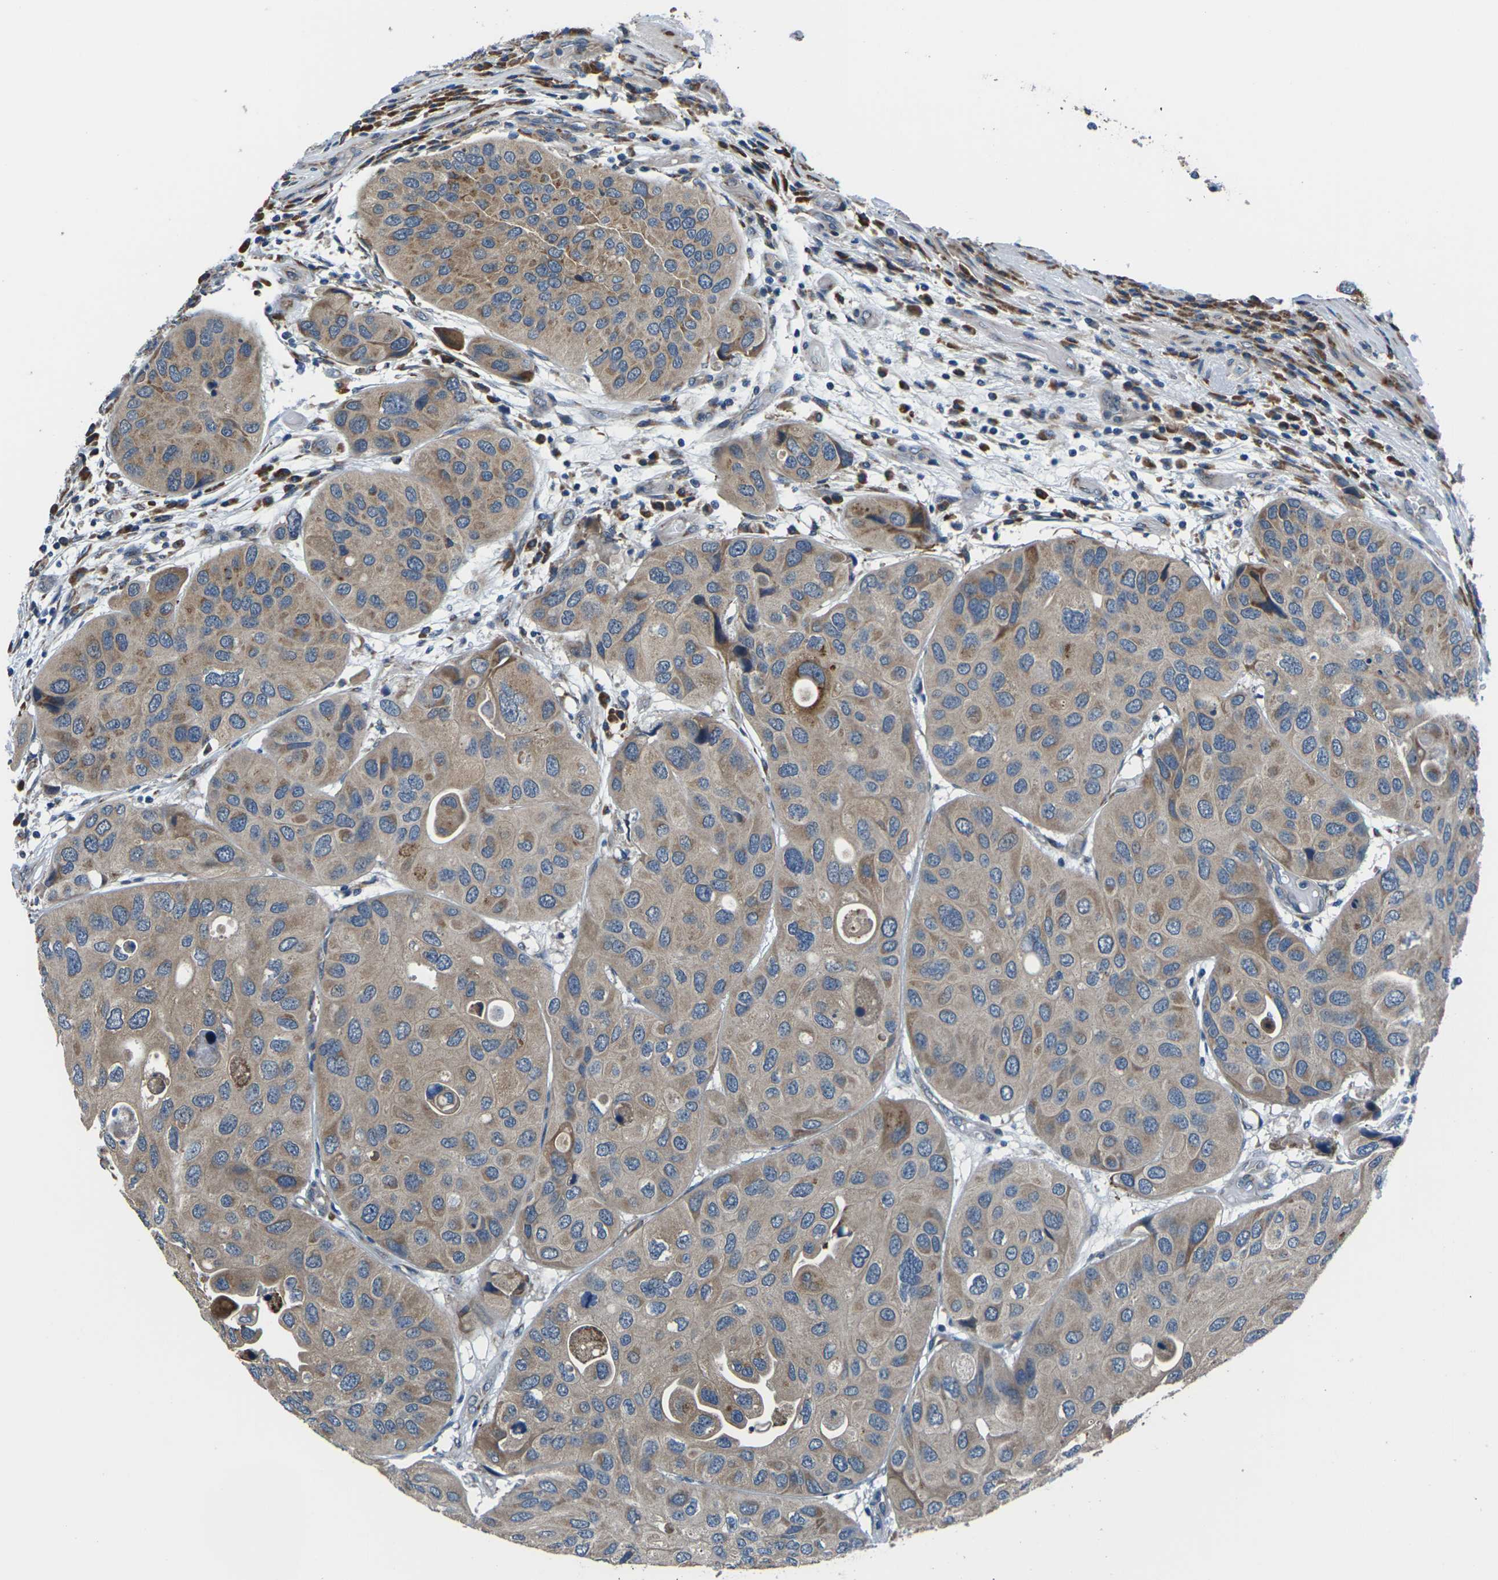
{"staining": {"intensity": "moderate", "quantity": ">75%", "location": "cytoplasmic/membranous"}, "tissue": "urothelial cancer", "cell_type": "Tumor cells", "image_type": "cancer", "snomed": [{"axis": "morphology", "description": "Urothelial carcinoma, High grade"}, {"axis": "topography", "description": "Urinary bladder"}], "caption": "Urothelial cancer stained with a protein marker shows moderate staining in tumor cells.", "gene": "GABRP", "patient": {"sex": "female", "age": 64}}